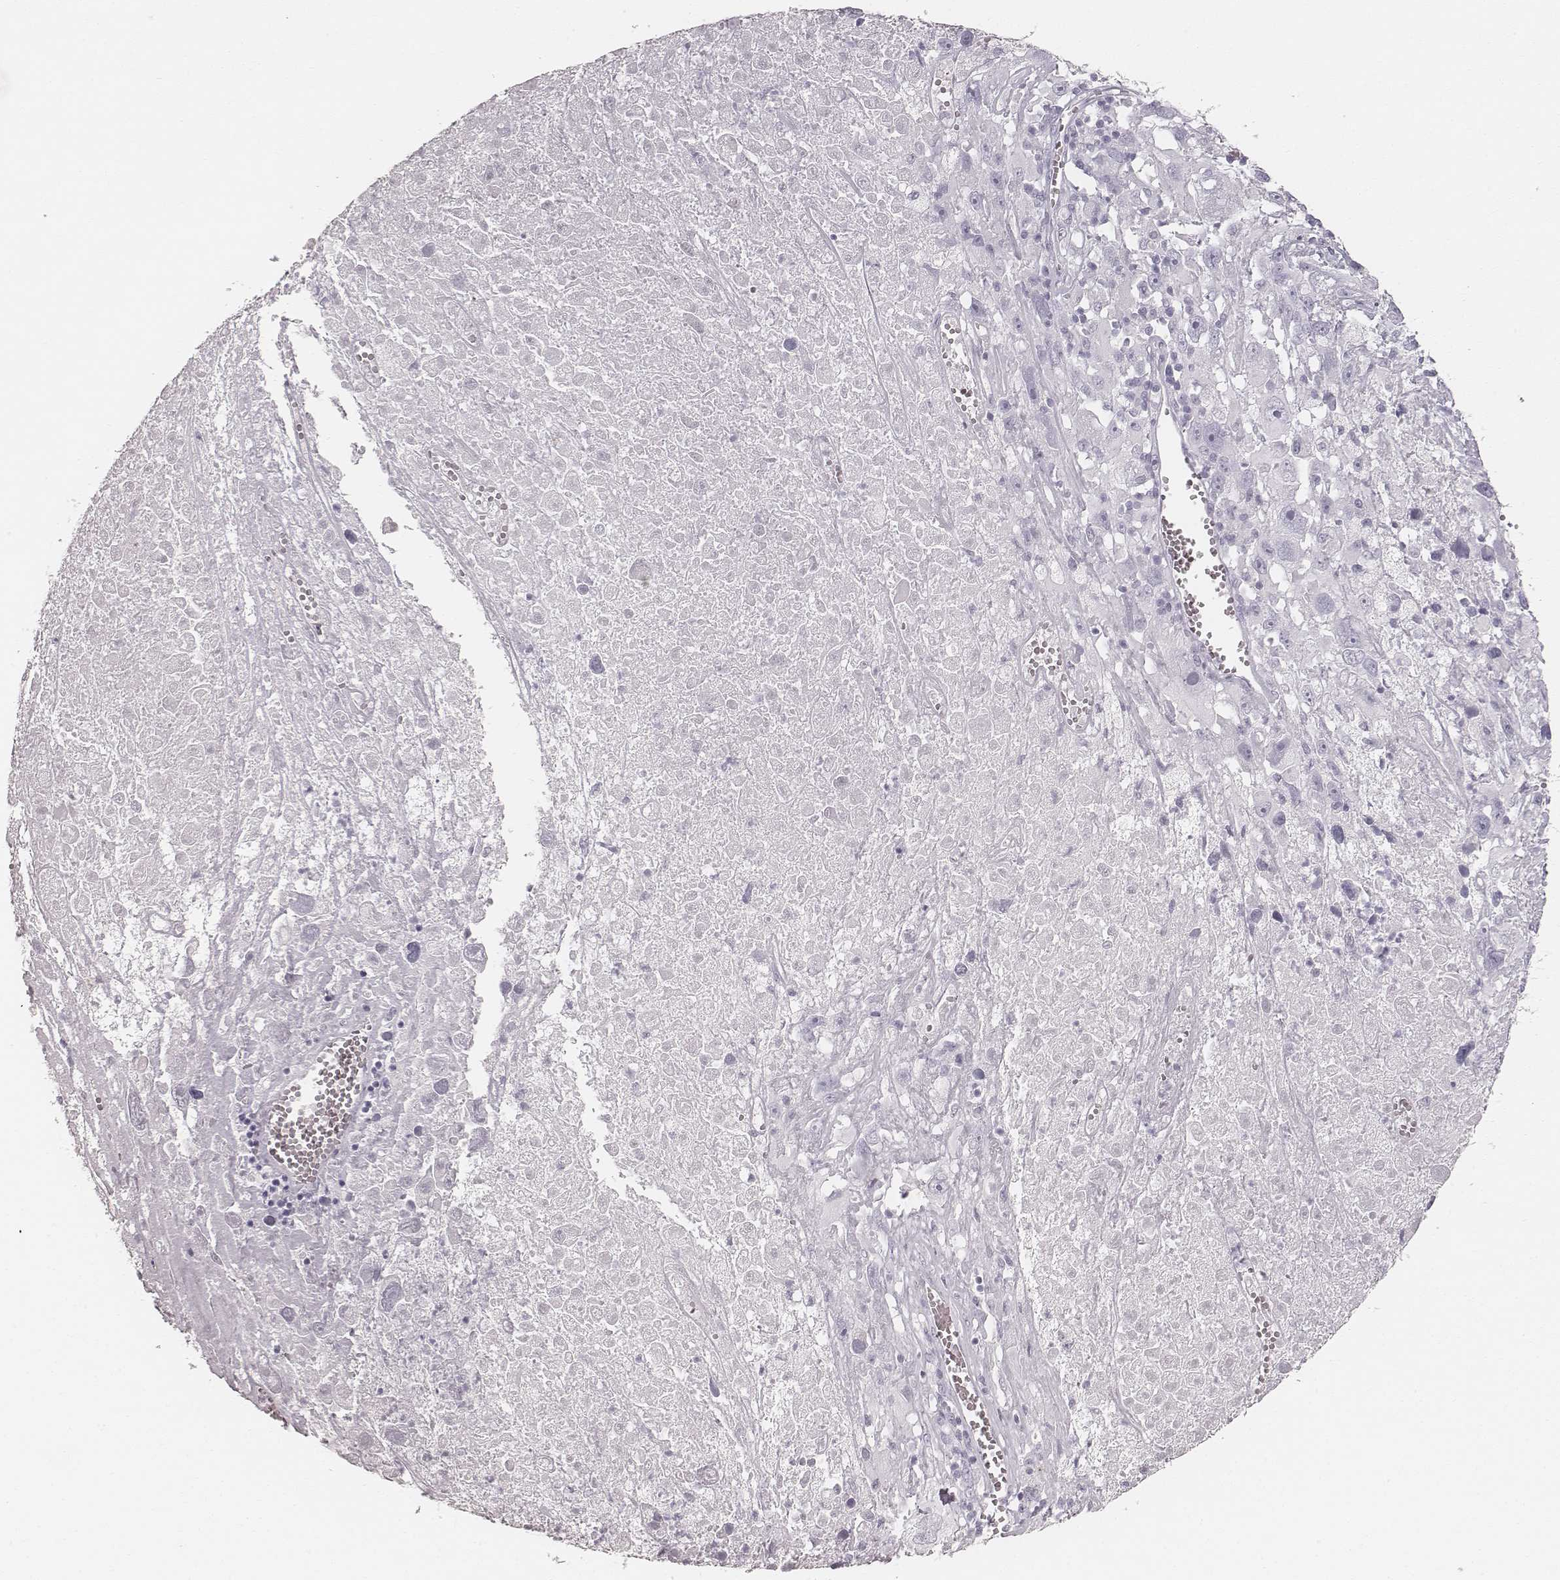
{"staining": {"intensity": "negative", "quantity": "none", "location": "none"}, "tissue": "melanoma", "cell_type": "Tumor cells", "image_type": "cancer", "snomed": [{"axis": "morphology", "description": "Malignant melanoma, Metastatic site"}, {"axis": "topography", "description": "Lymph node"}], "caption": "Protein analysis of melanoma shows no significant staining in tumor cells.", "gene": "KRT34", "patient": {"sex": "male", "age": 50}}